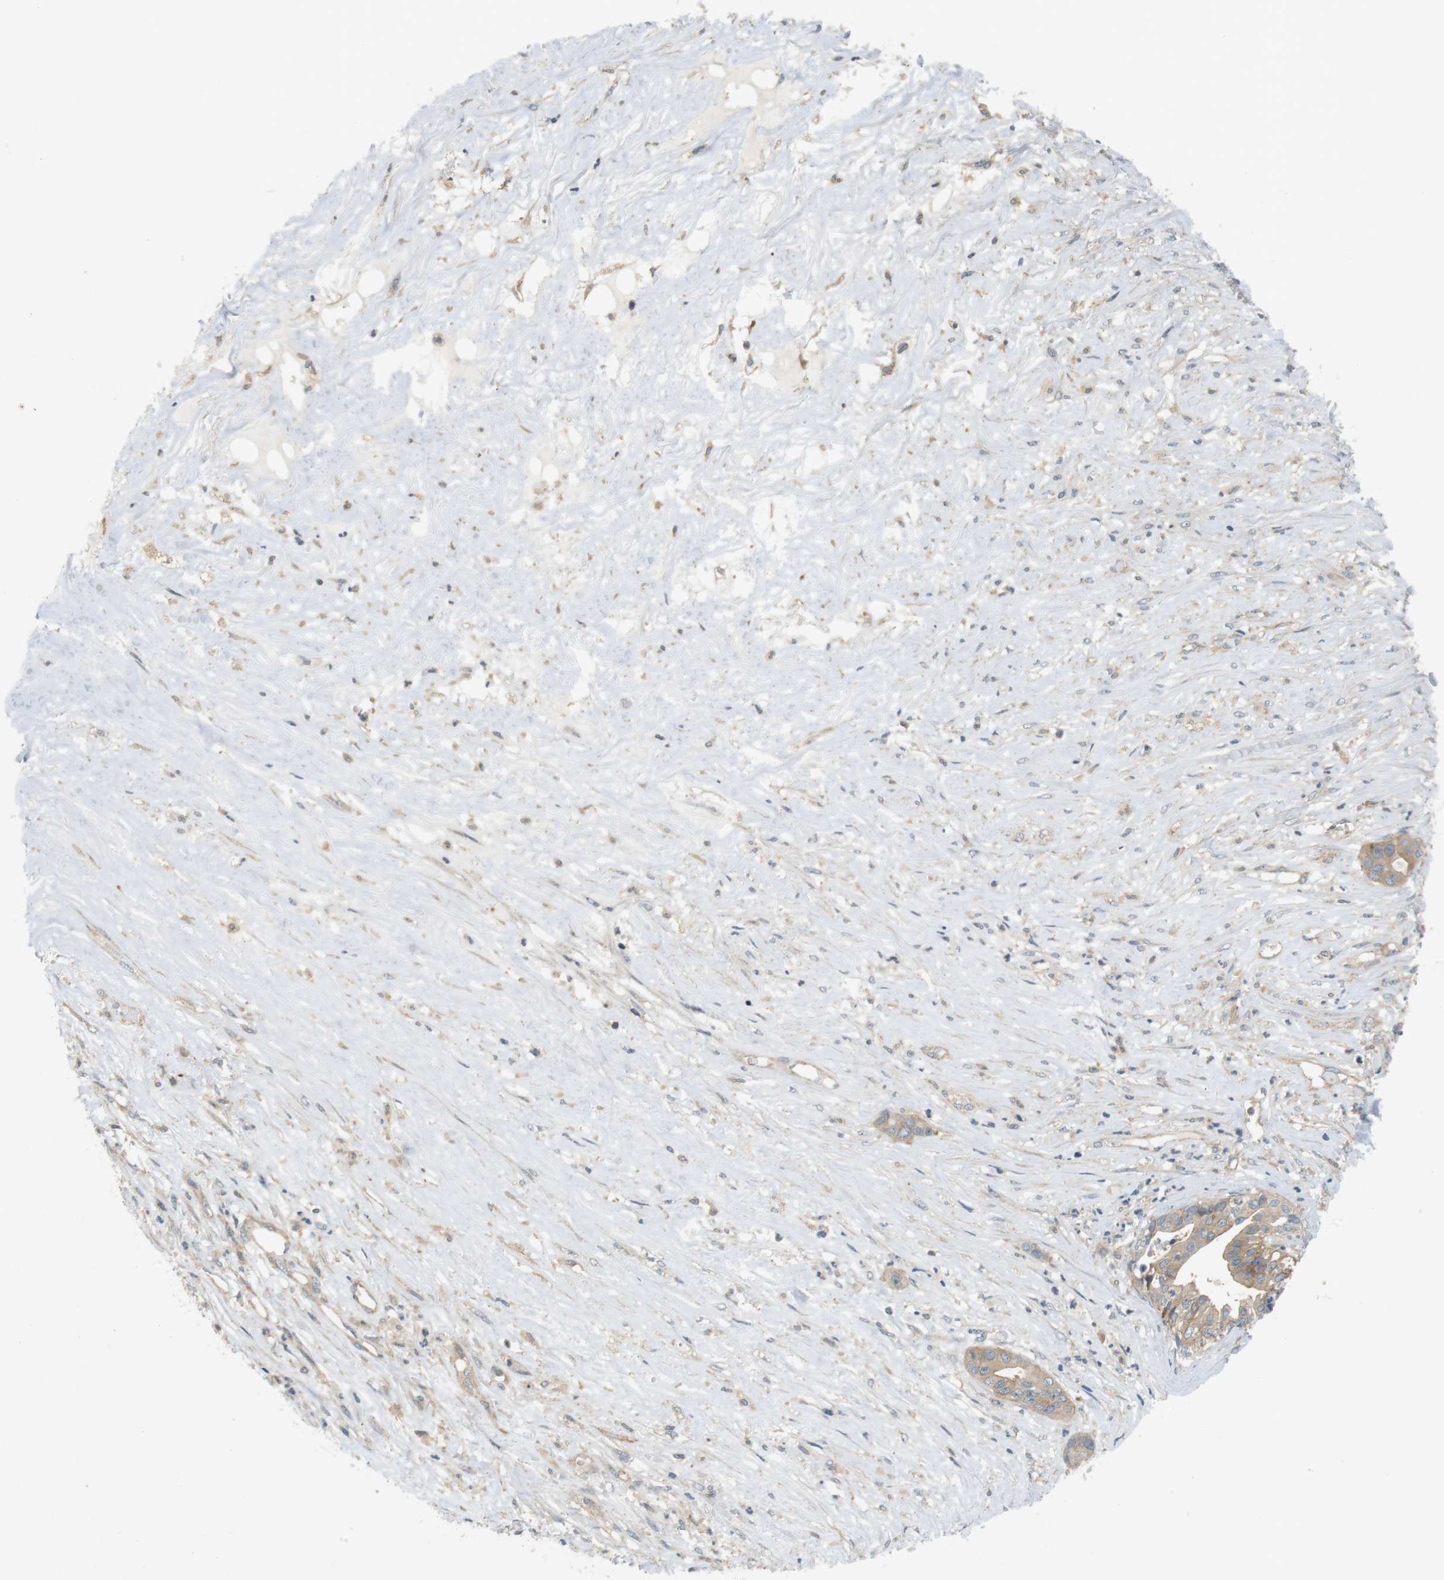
{"staining": {"intensity": "moderate", "quantity": ">75%", "location": "cytoplasmic/membranous"}, "tissue": "liver cancer", "cell_type": "Tumor cells", "image_type": "cancer", "snomed": [{"axis": "morphology", "description": "Cholangiocarcinoma"}, {"axis": "topography", "description": "Liver"}], "caption": "Human liver cancer (cholangiocarcinoma) stained for a protein (brown) shows moderate cytoplasmic/membranous positive positivity in approximately >75% of tumor cells.", "gene": "SH3GLB1", "patient": {"sex": "female", "age": 61}}